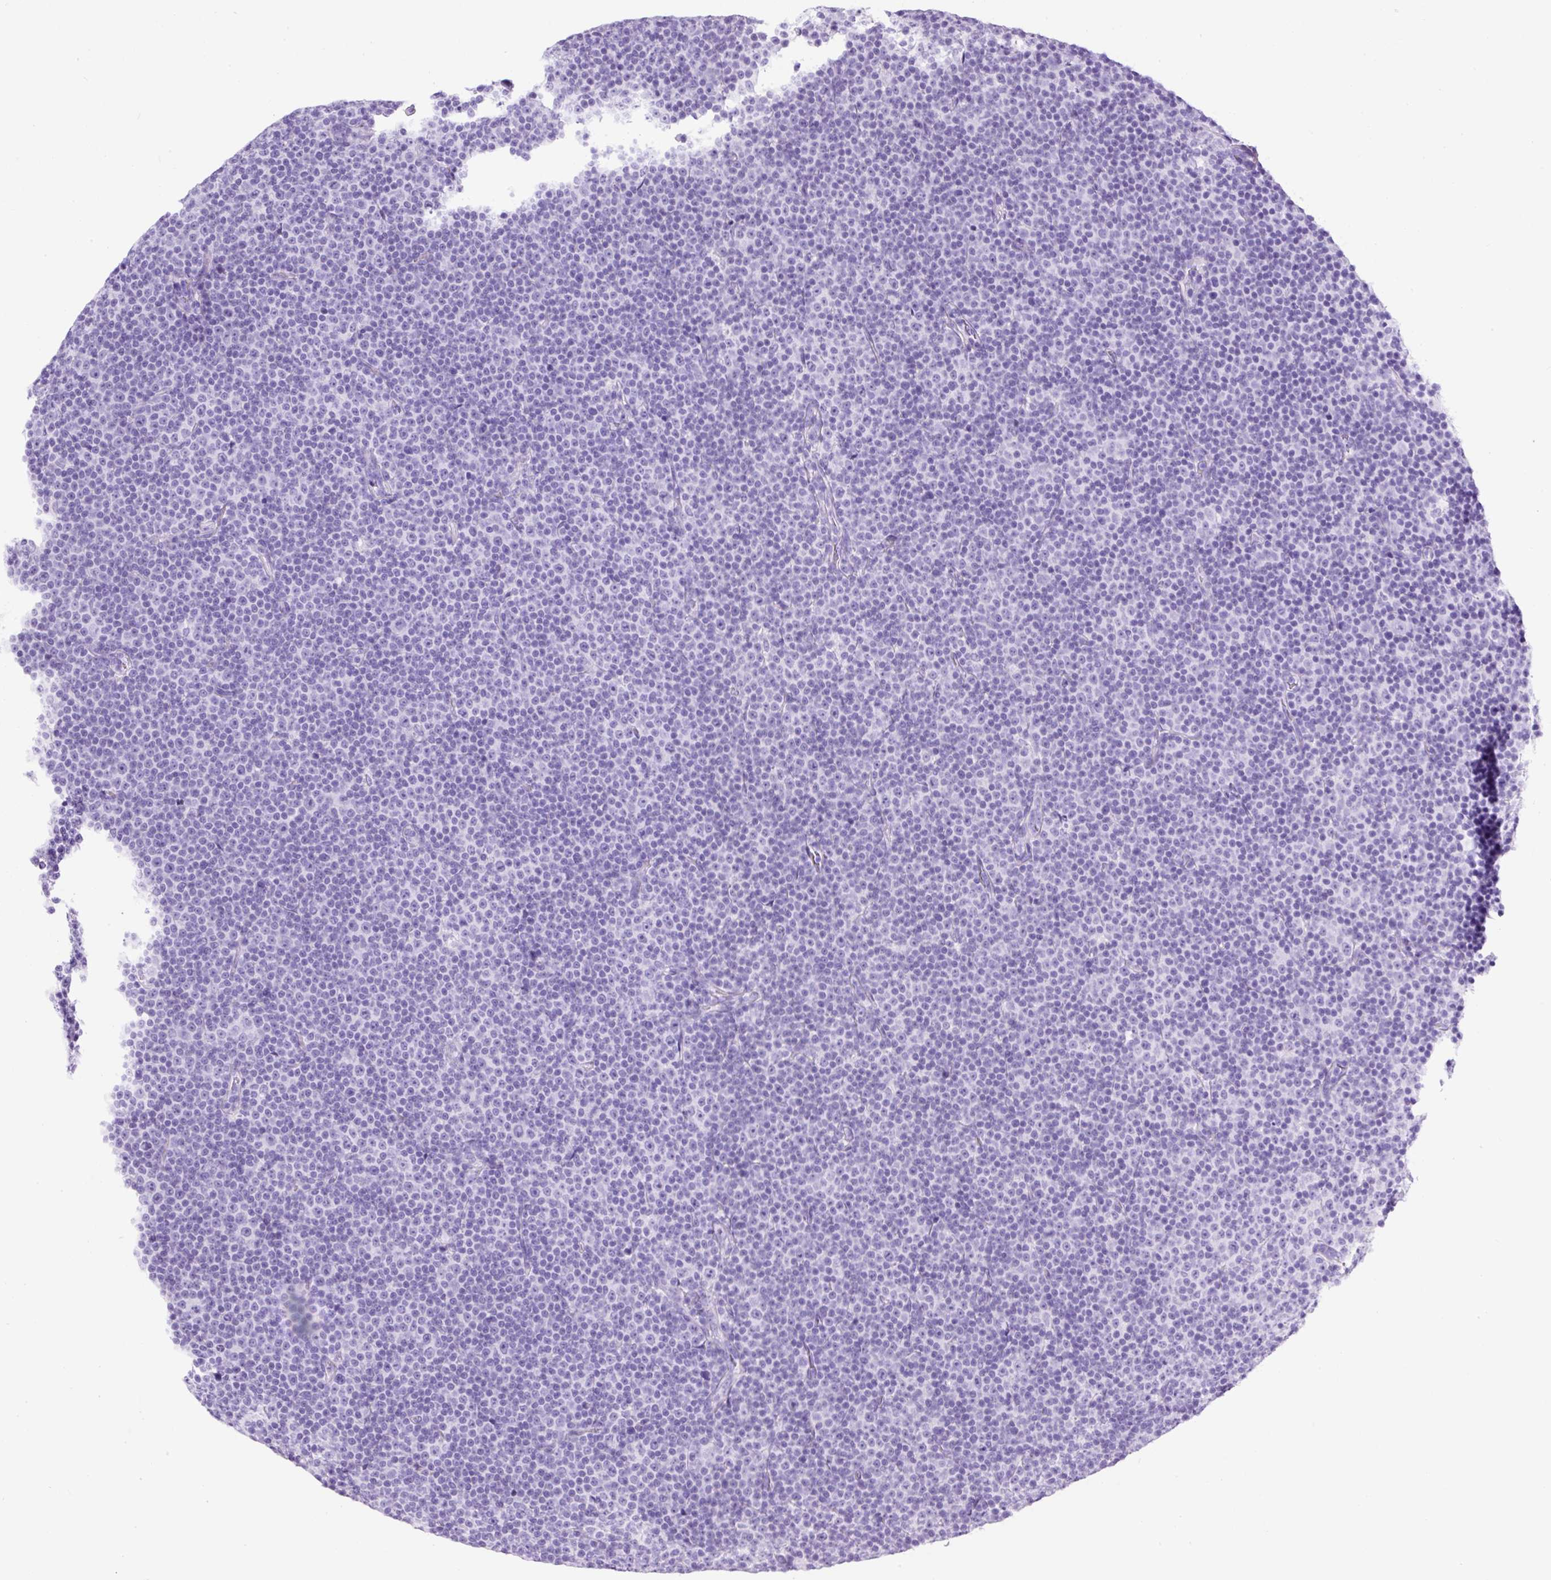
{"staining": {"intensity": "negative", "quantity": "none", "location": "none"}, "tissue": "lymphoma", "cell_type": "Tumor cells", "image_type": "cancer", "snomed": [{"axis": "morphology", "description": "Malignant lymphoma, non-Hodgkin's type, Low grade"}, {"axis": "topography", "description": "Lymph node"}], "caption": "Human lymphoma stained for a protein using immunohistochemistry (IHC) reveals no expression in tumor cells.", "gene": "NTS", "patient": {"sex": "female", "age": 67}}